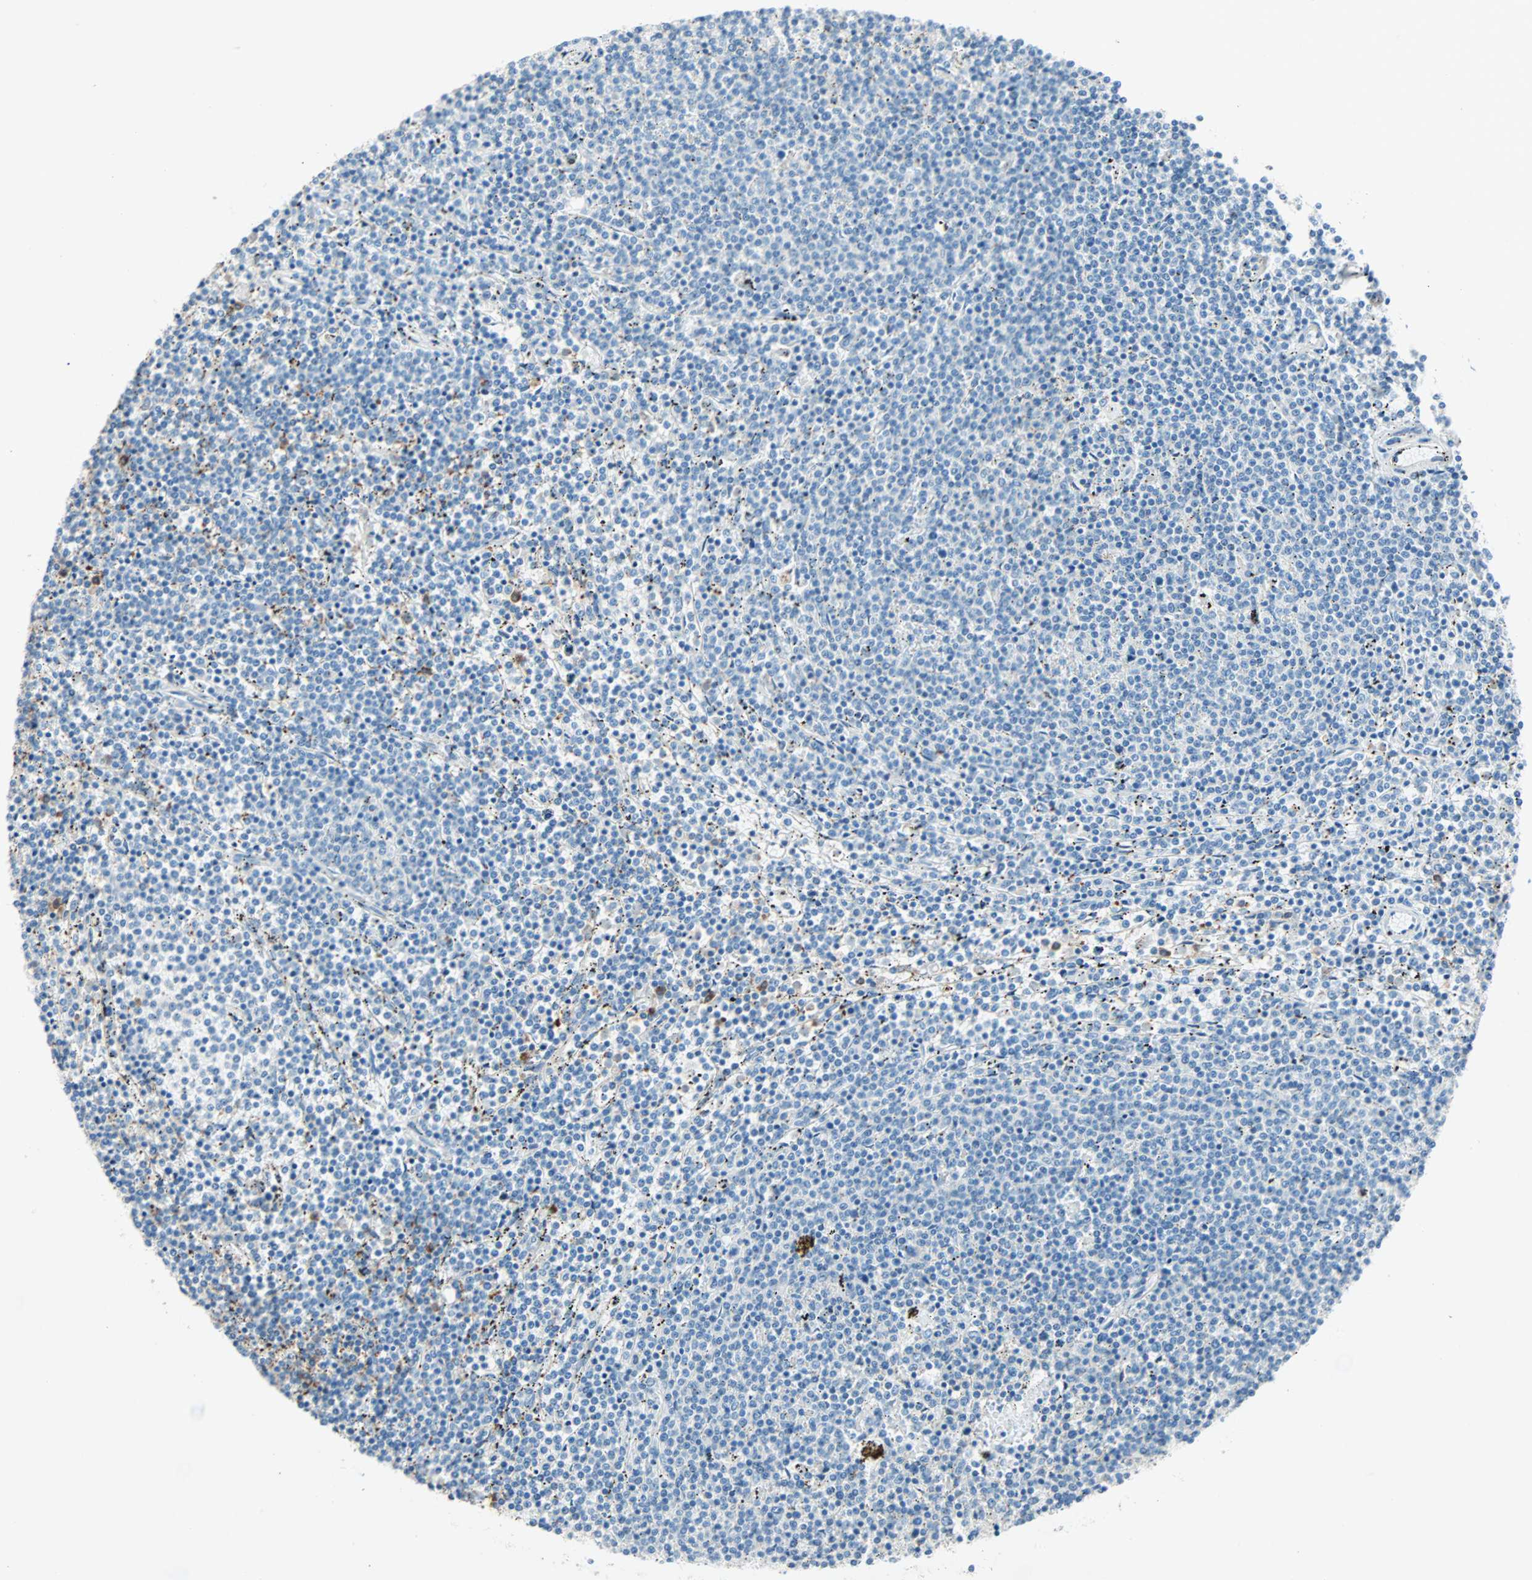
{"staining": {"intensity": "moderate", "quantity": "<25%", "location": "cytoplasmic/membranous"}, "tissue": "lymphoma", "cell_type": "Tumor cells", "image_type": "cancer", "snomed": [{"axis": "morphology", "description": "Malignant lymphoma, non-Hodgkin's type, Low grade"}, {"axis": "topography", "description": "Spleen"}], "caption": "This histopathology image exhibits immunohistochemistry staining of low-grade malignant lymphoma, non-Hodgkin's type, with low moderate cytoplasmic/membranous positivity in approximately <25% of tumor cells.", "gene": "LY6G6F", "patient": {"sex": "female", "age": 50}}